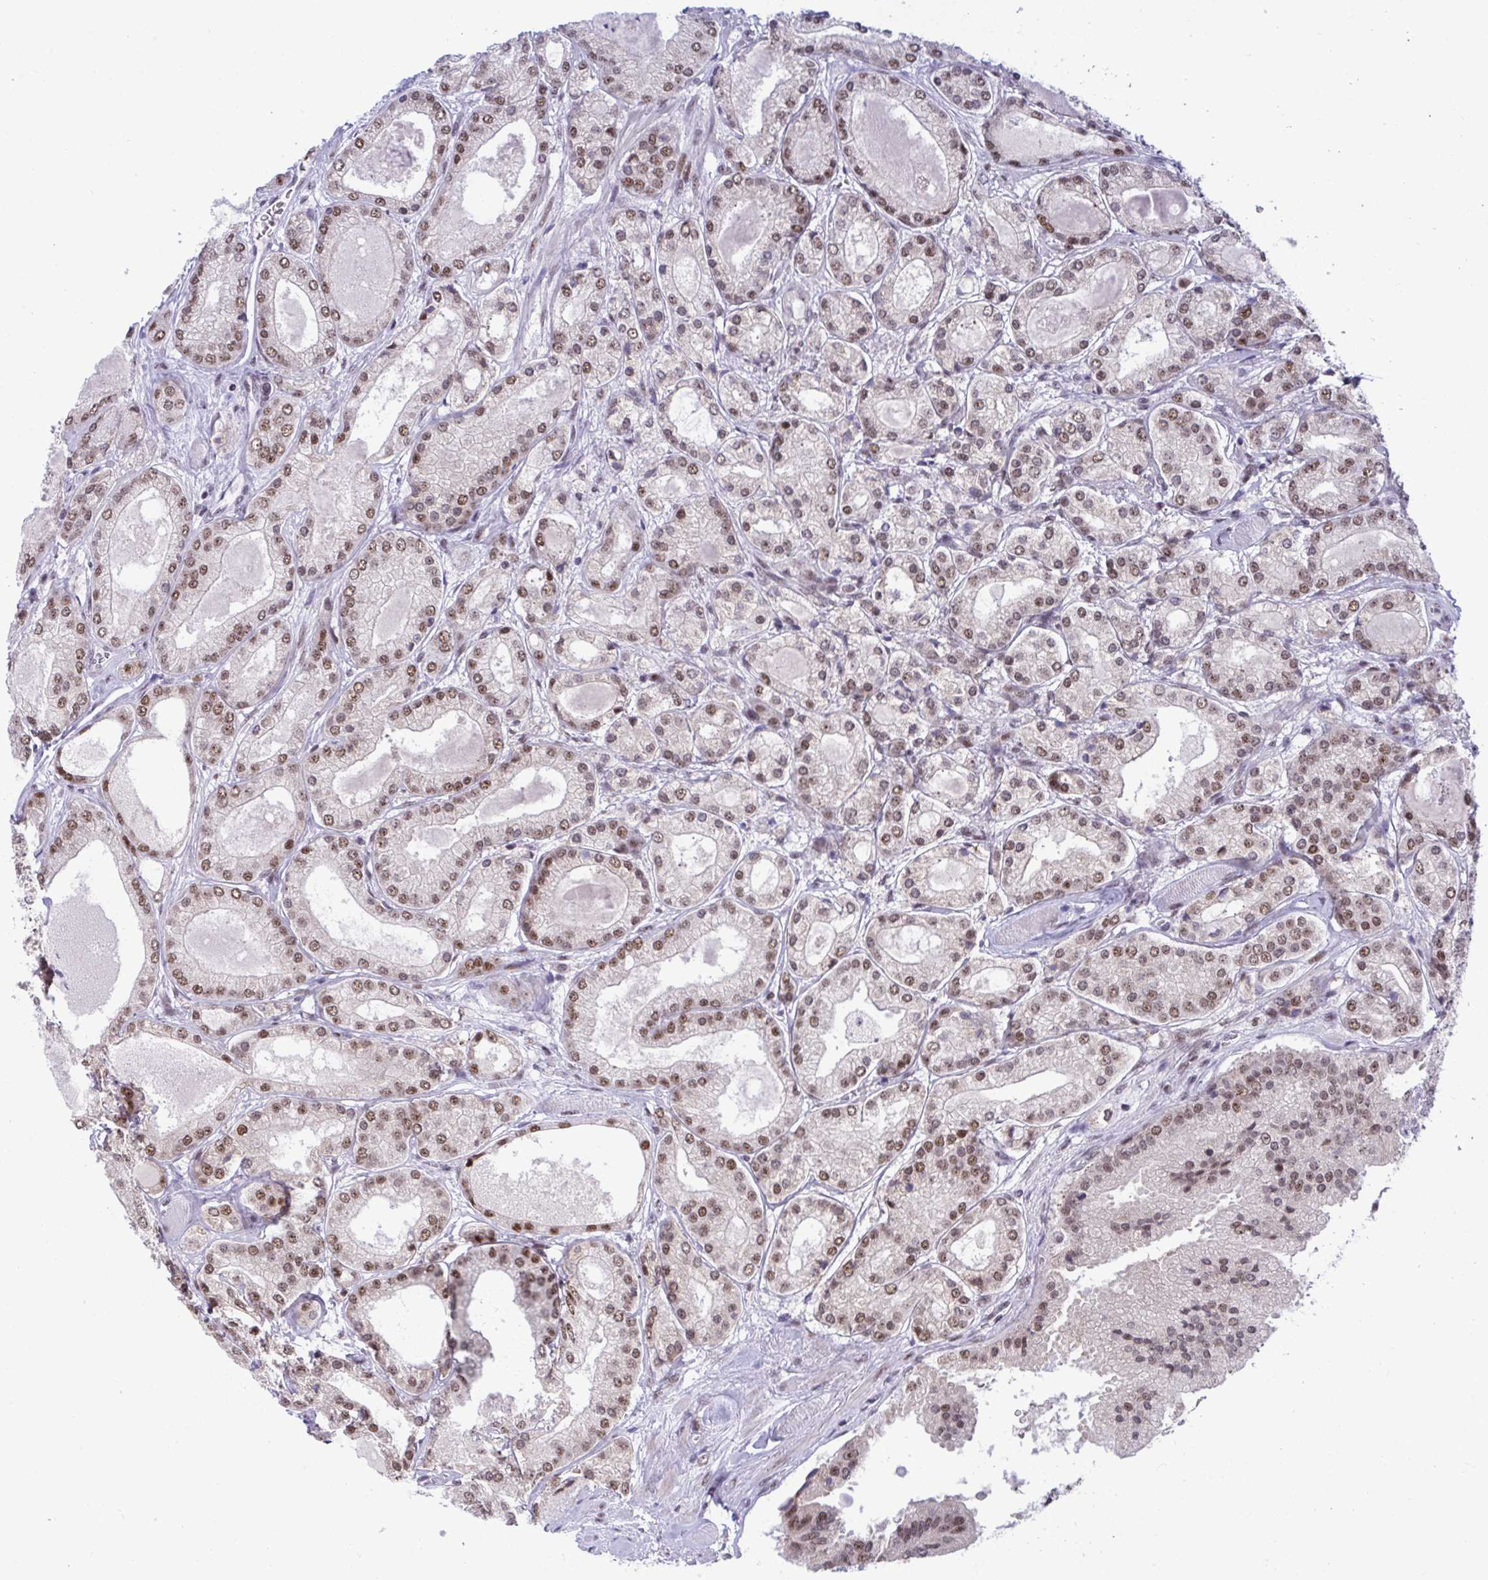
{"staining": {"intensity": "moderate", "quantity": ">75%", "location": "nuclear"}, "tissue": "prostate cancer", "cell_type": "Tumor cells", "image_type": "cancer", "snomed": [{"axis": "morphology", "description": "Adenocarcinoma, High grade"}, {"axis": "topography", "description": "Prostate"}], "caption": "Prostate cancer stained with DAB (3,3'-diaminobenzidine) immunohistochemistry (IHC) shows medium levels of moderate nuclear expression in about >75% of tumor cells.", "gene": "WBP11", "patient": {"sex": "male", "age": 67}}